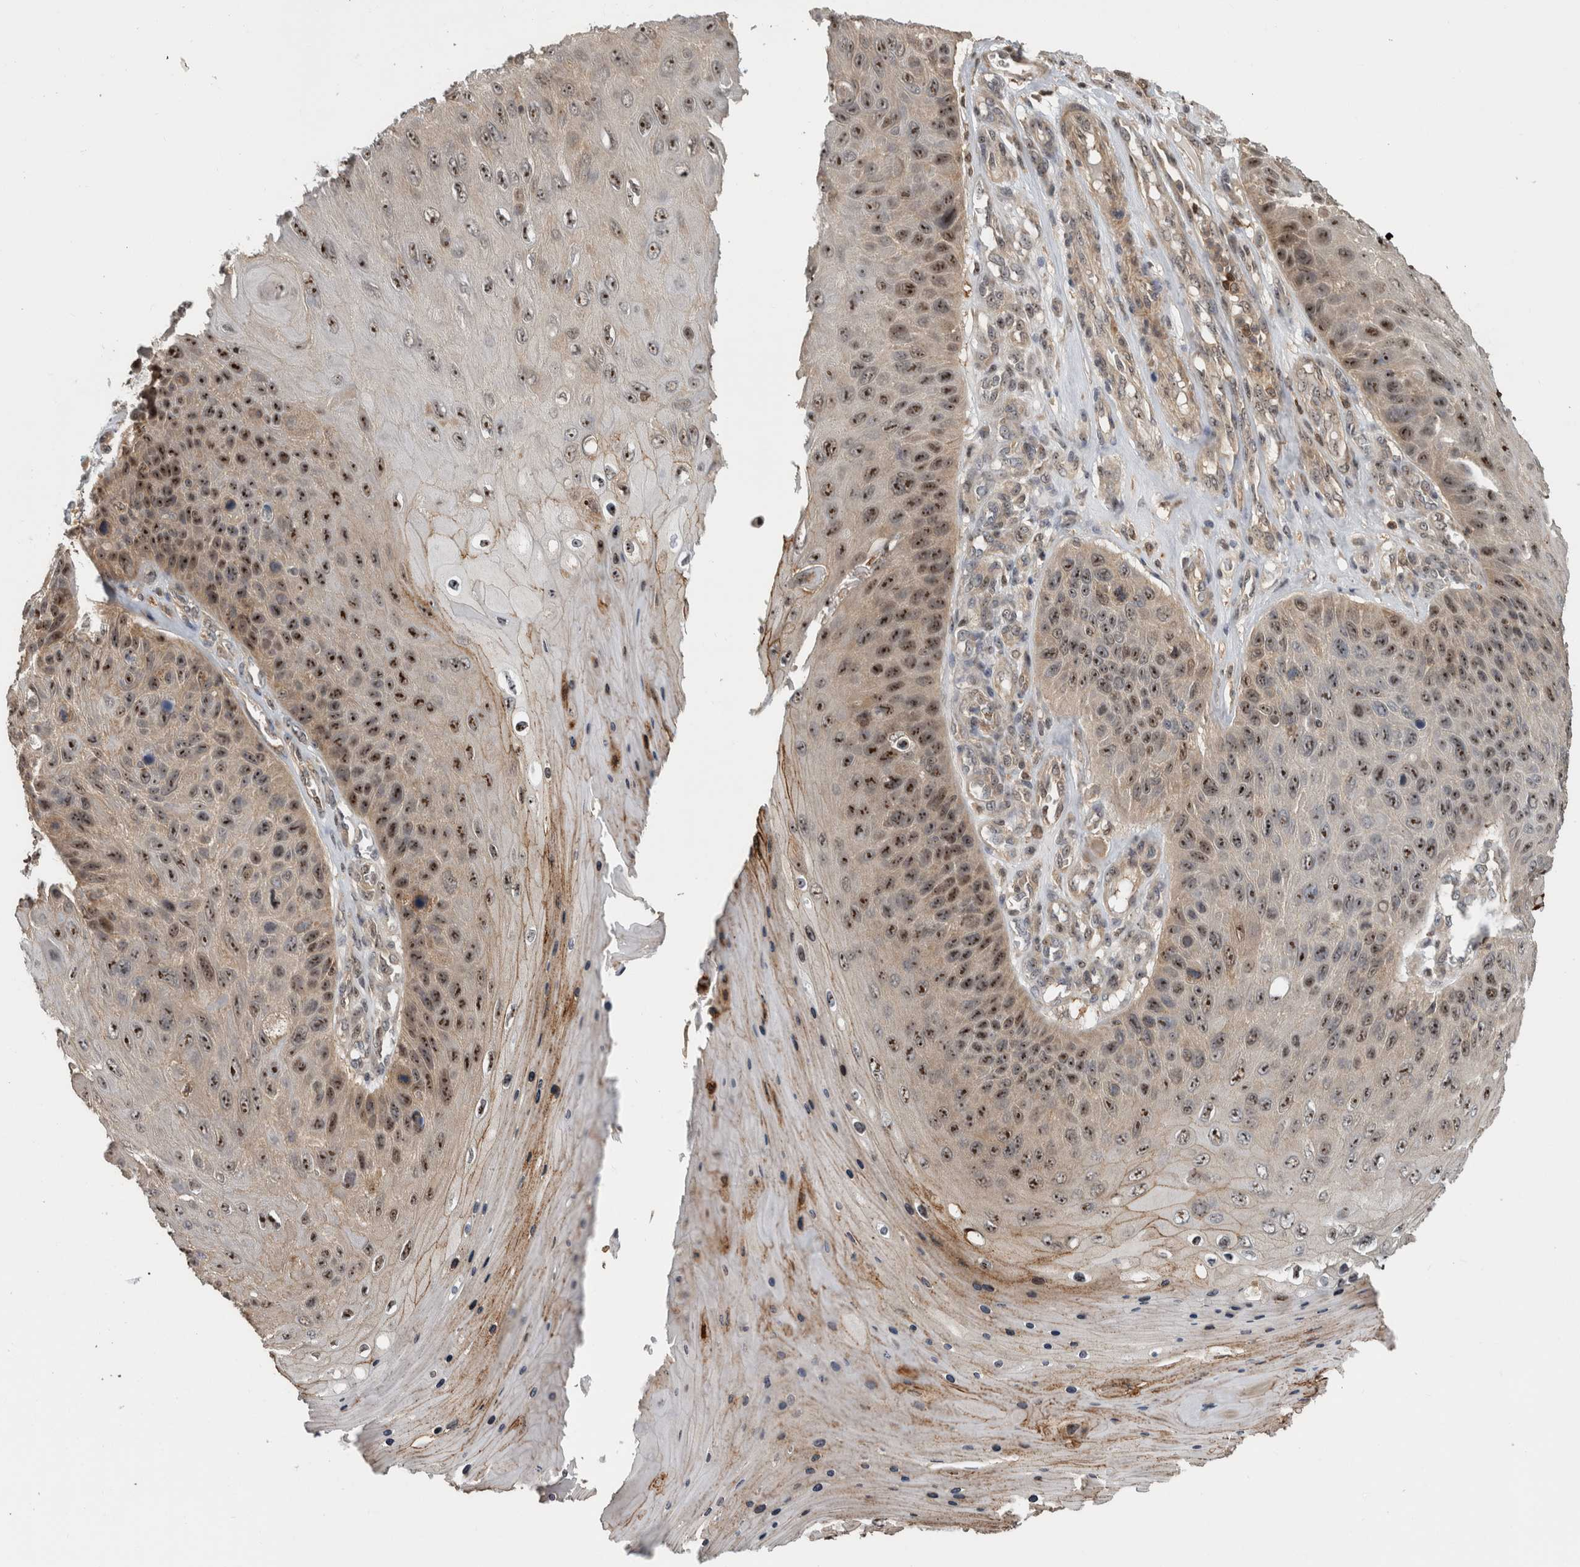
{"staining": {"intensity": "strong", "quantity": "25%-75%", "location": "nuclear"}, "tissue": "skin cancer", "cell_type": "Tumor cells", "image_type": "cancer", "snomed": [{"axis": "morphology", "description": "Squamous cell carcinoma, NOS"}, {"axis": "topography", "description": "Skin"}], "caption": "Tumor cells reveal high levels of strong nuclear staining in approximately 25%-75% of cells in human skin squamous cell carcinoma.", "gene": "TDRD7", "patient": {"sex": "female", "age": 88}}